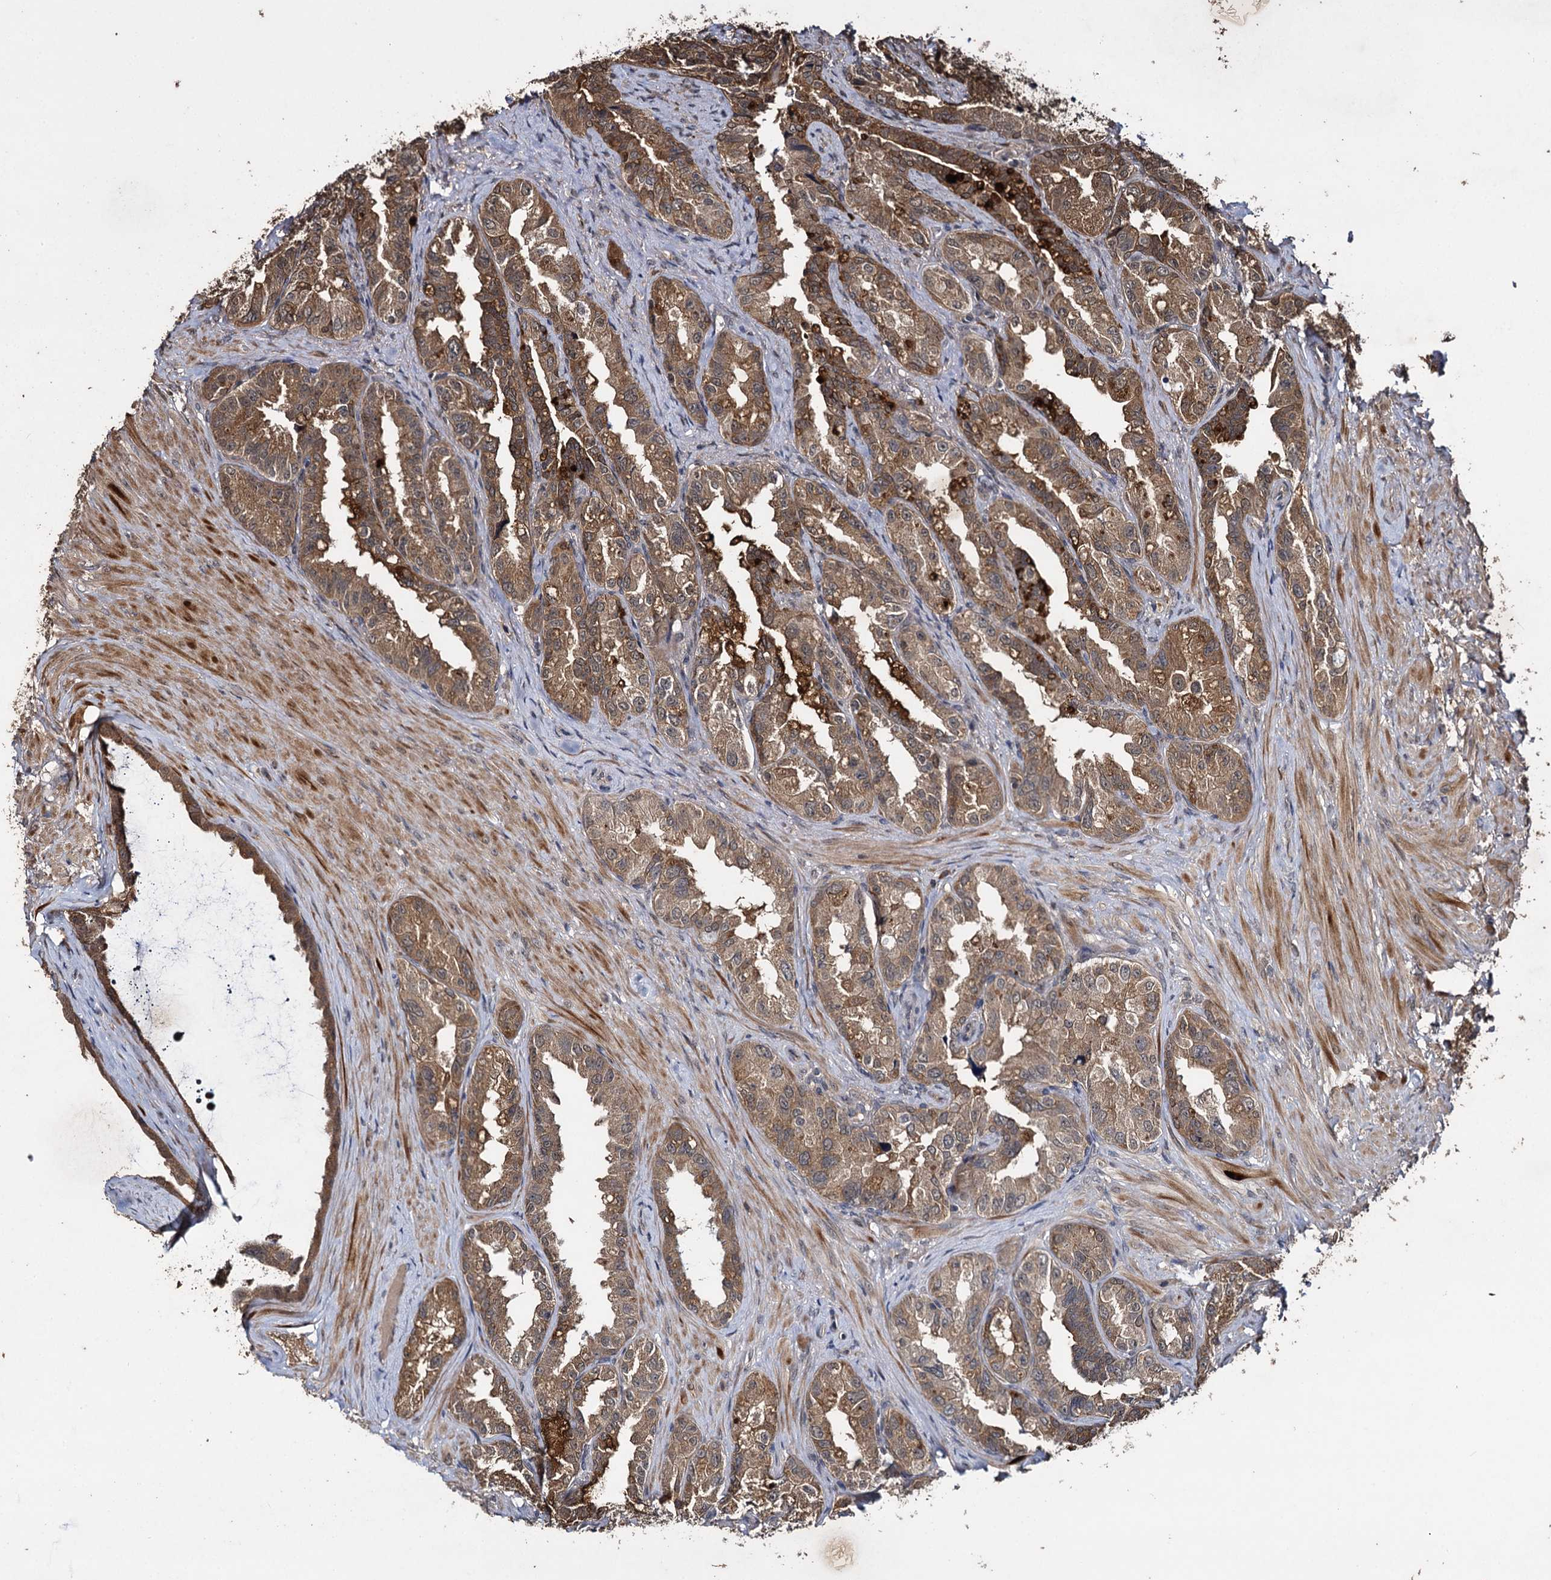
{"staining": {"intensity": "moderate", "quantity": ">75%", "location": "cytoplasmic/membranous"}, "tissue": "seminal vesicle", "cell_type": "Glandular cells", "image_type": "normal", "snomed": [{"axis": "morphology", "description": "Normal tissue, NOS"}, {"axis": "topography", "description": "Seminal veicle"}, {"axis": "topography", "description": "Peripheral nerve tissue"}], "caption": "Immunohistochemical staining of benign seminal vesicle displays >75% levels of moderate cytoplasmic/membranous protein expression in about >75% of glandular cells. The staining was performed using DAB to visualize the protein expression in brown, while the nuclei were stained in blue with hematoxylin (Magnification: 20x).", "gene": "SLC46A3", "patient": {"sex": "male", "age": 67}}